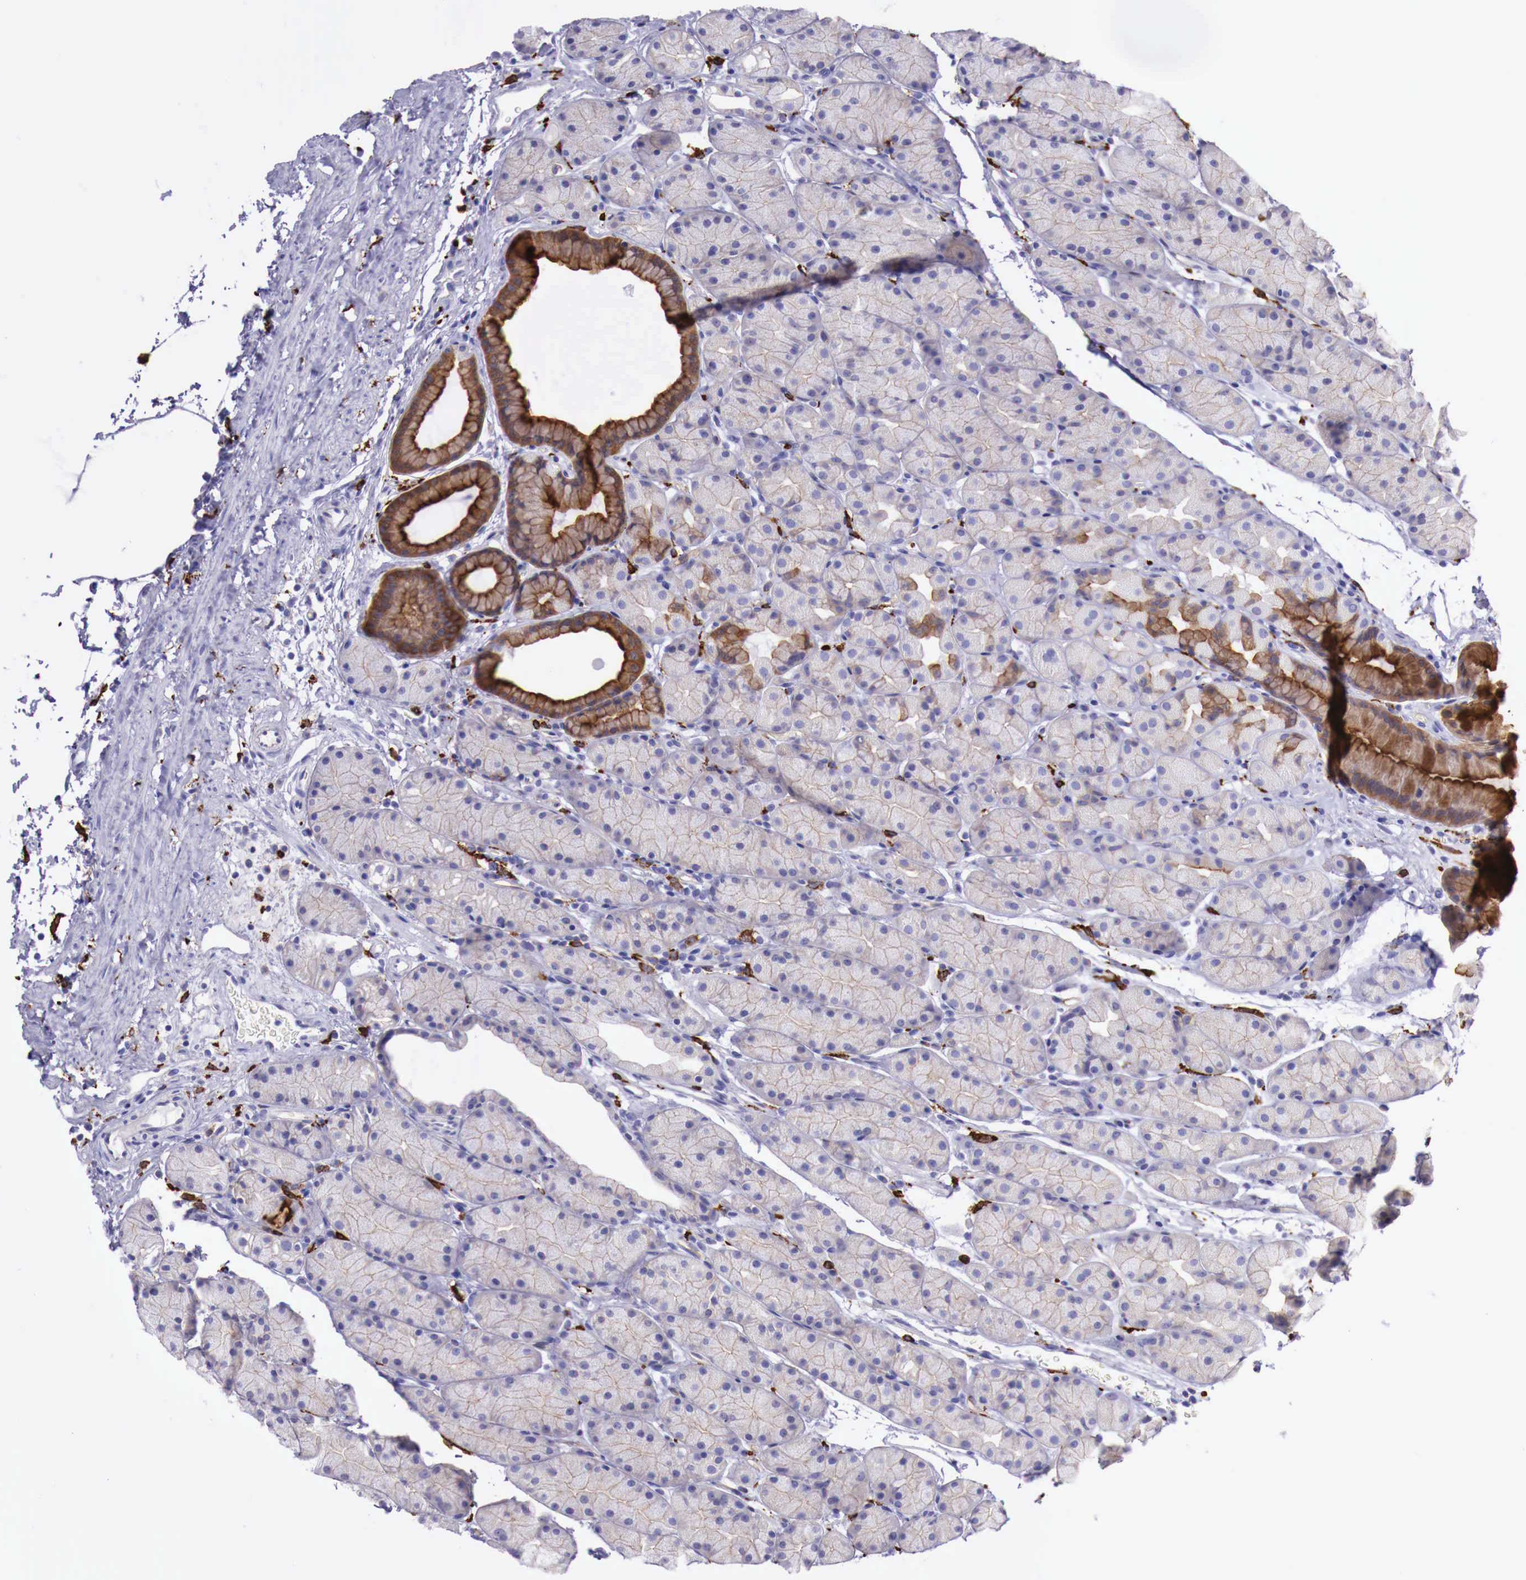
{"staining": {"intensity": "strong", "quantity": "<25%", "location": "cytoplasmic/membranous"}, "tissue": "stomach", "cell_type": "Glandular cells", "image_type": "normal", "snomed": [{"axis": "morphology", "description": "Adenocarcinoma, NOS"}, {"axis": "topography", "description": "Stomach, upper"}], "caption": "The immunohistochemical stain labels strong cytoplasmic/membranous expression in glandular cells of normal stomach.", "gene": "MSR1", "patient": {"sex": "male", "age": 47}}